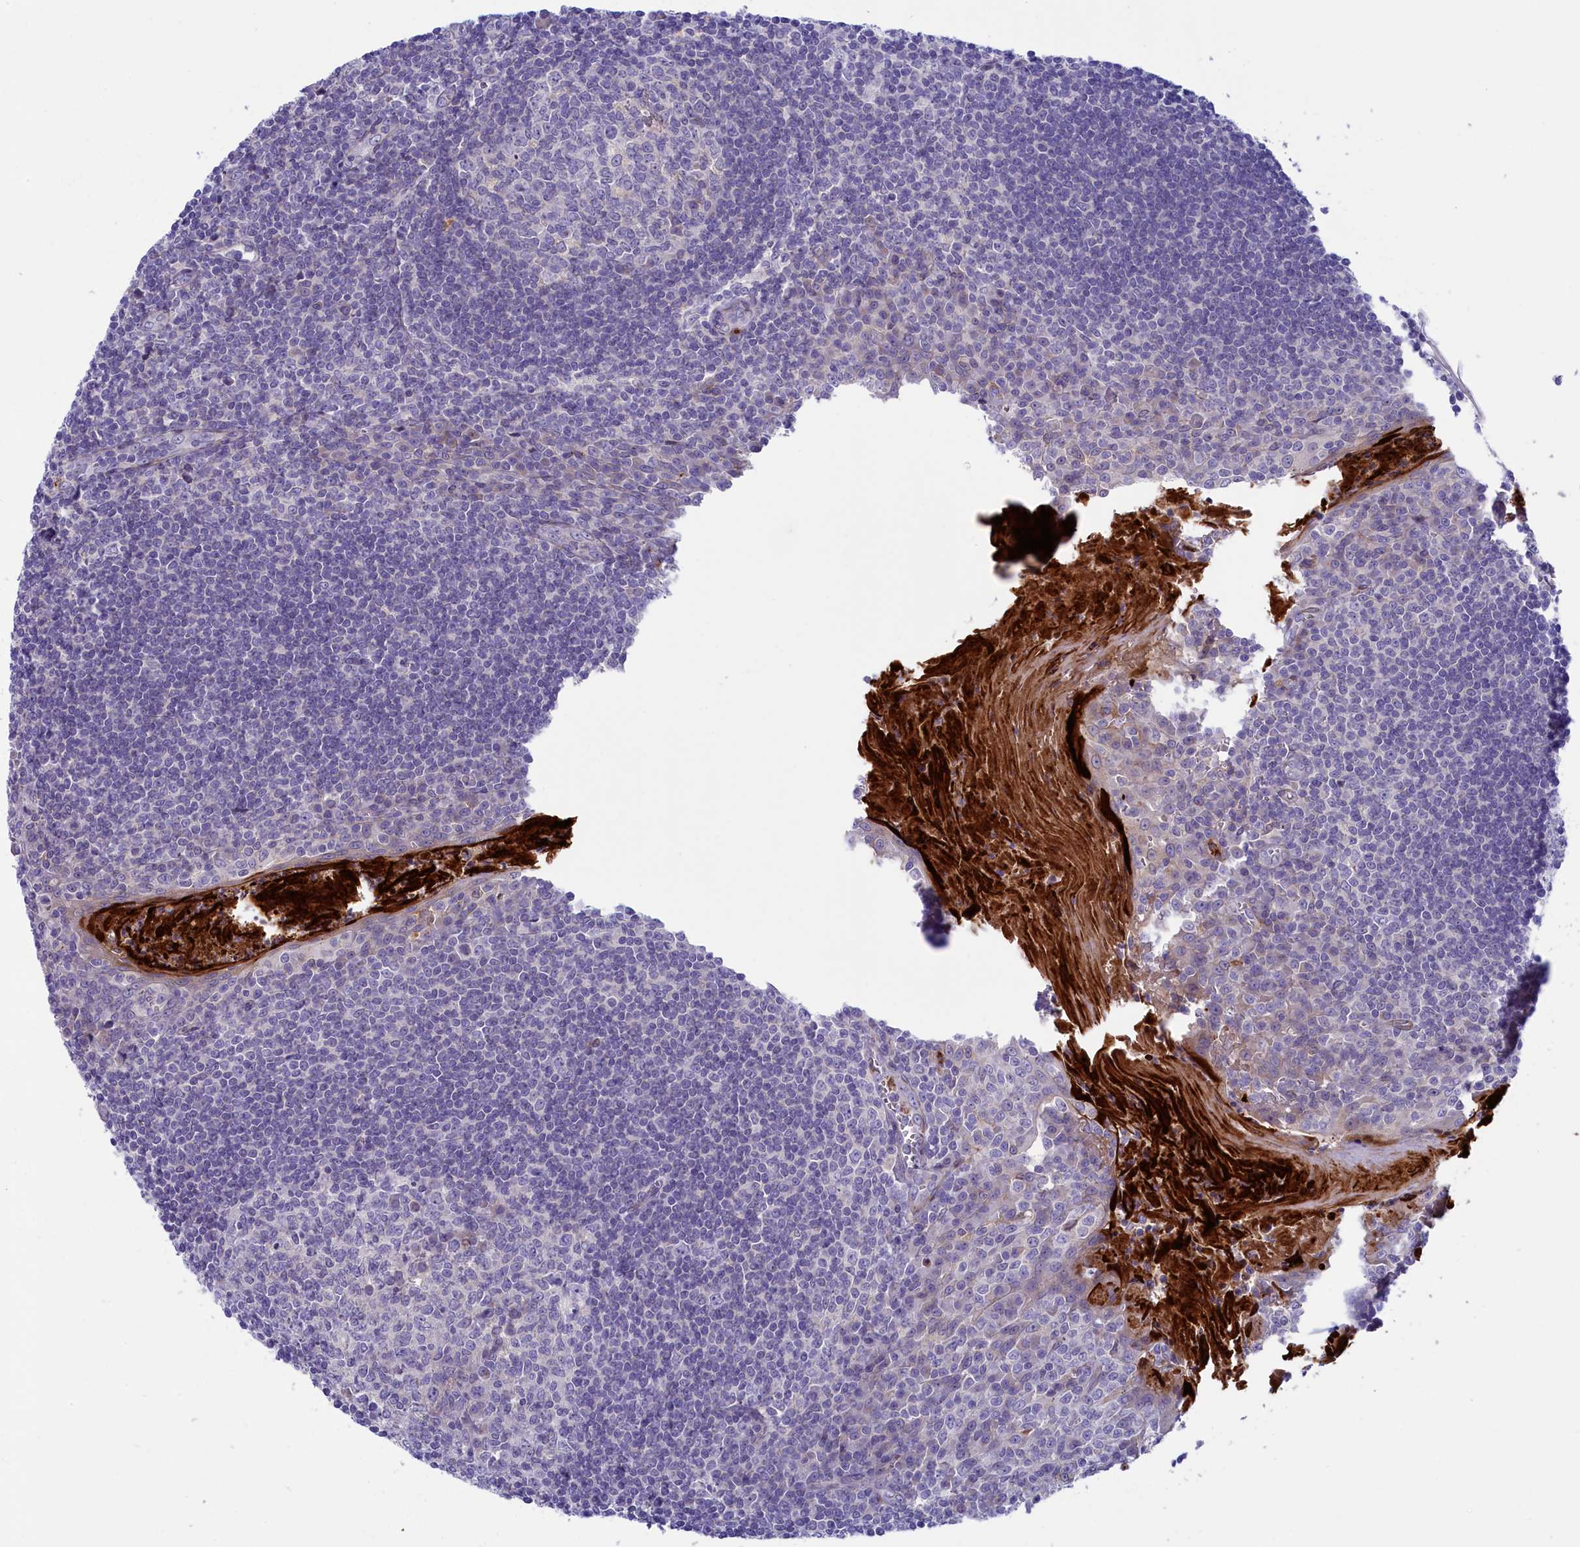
{"staining": {"intensity": "negative", "quantity": "none", "location": "none"}, "tissue": "tonsil", "cell_type": "Germinal center cells", "image_type": "normal", "snomed": [{"axis": "morphology", "description": "Normal tissue, NOS"}, {"axis": "topography", "description": "Tonsil"}], "caption": "The immunohistochemistry image has no significant staining in germinal center cells of tonsil.", "gene": "LOXL1", "patient": {"sex": "male", "age": 27}}